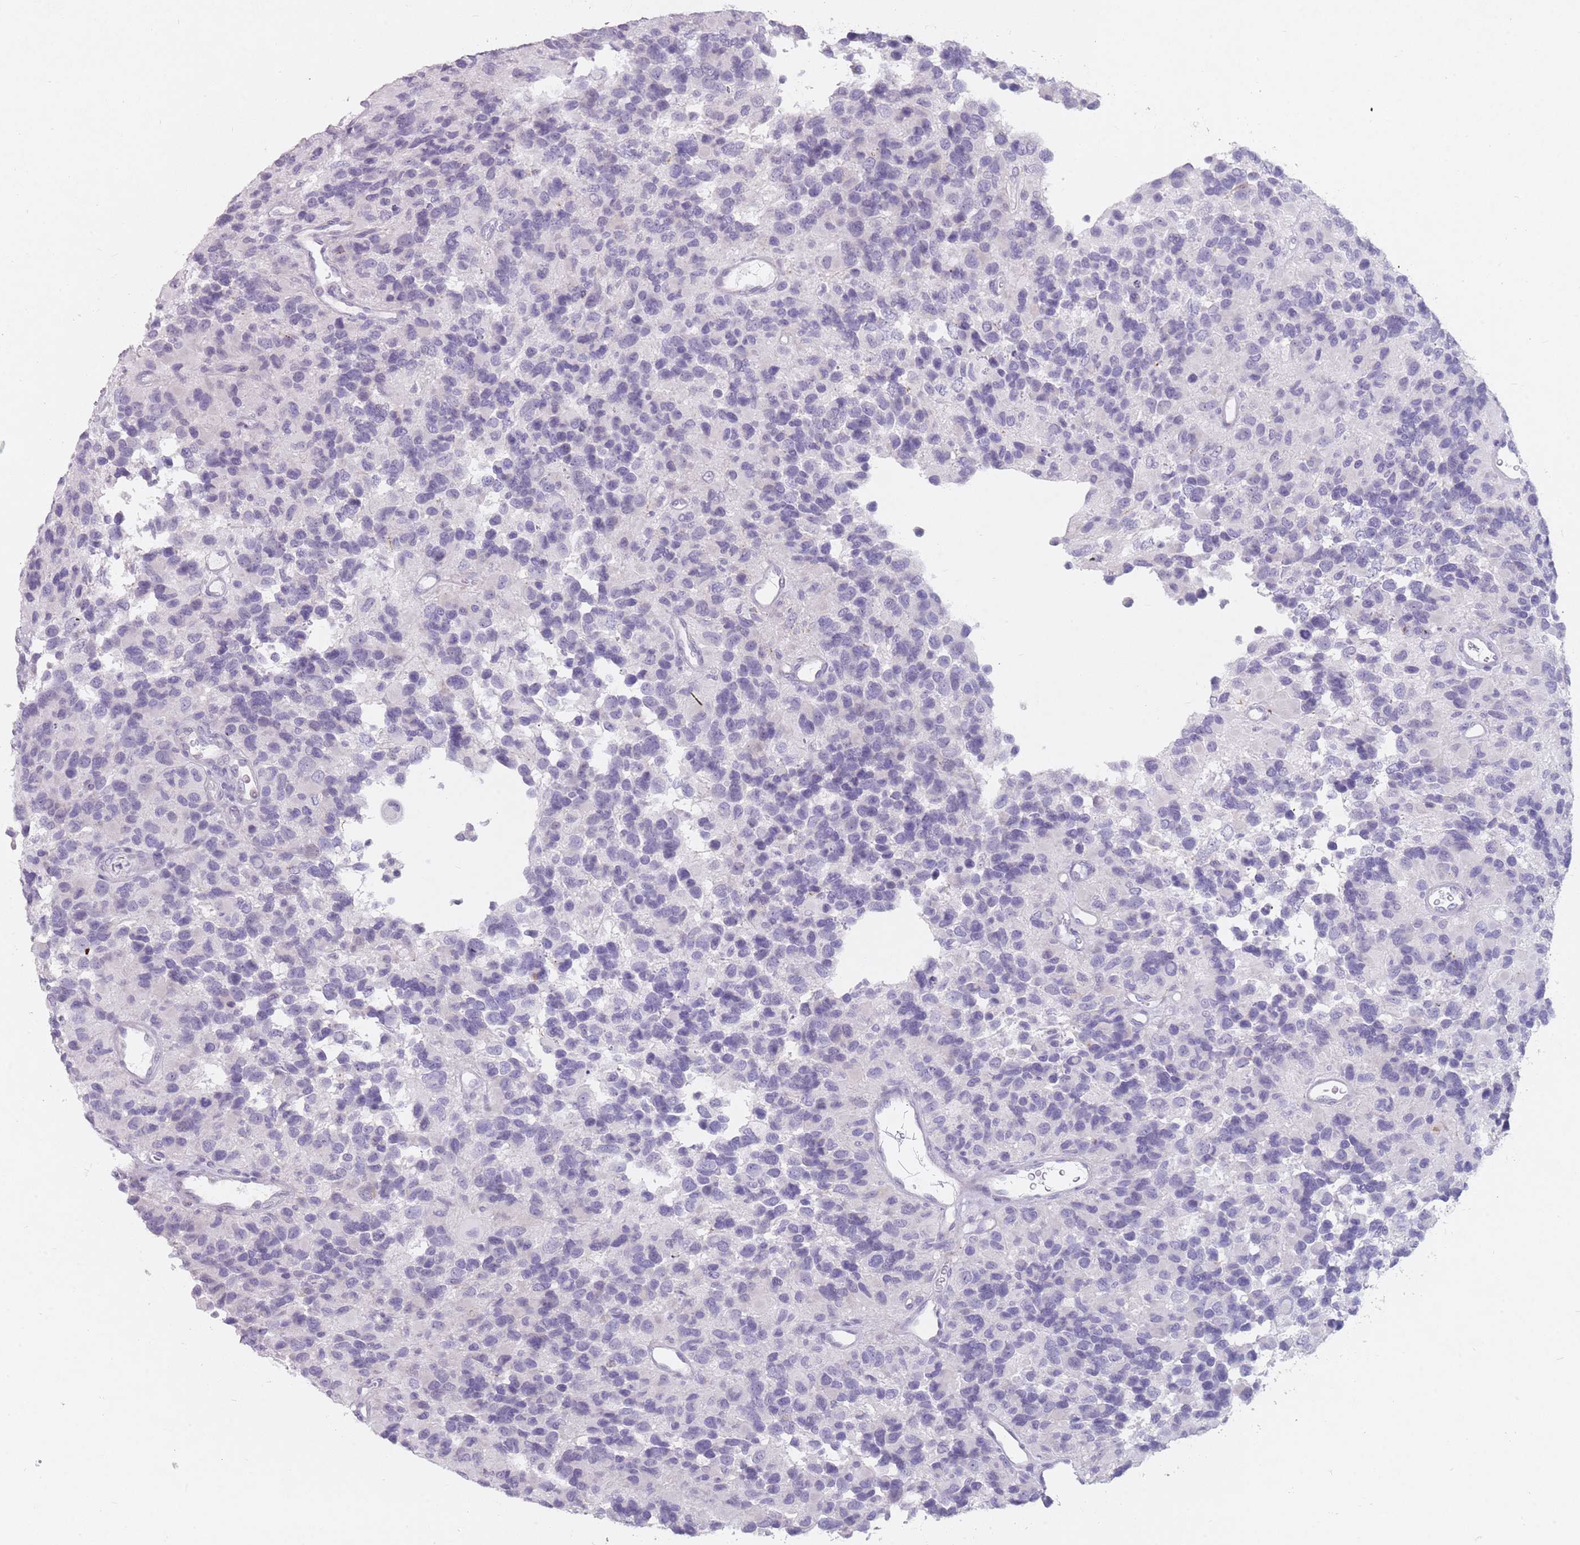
{"staining": {"intensity": "negative", "quantity": "none", "location": "none"}, "tissue": "glioma", "cell_type": "Tumor cells", "image_type": "cancer", "snomed": [{"axis": "morphology", "description": "Glioma, malignant, High grade"}, {"axis": "topography", "description": "Brain"}], "caption": "Immunohistochemistry (IHC) histopathology image of malignant glioma (high-grade) stained for a protein (brown), which exhibits no positivity in tumor cells.", "gene": "DDX4", "patient": {"sex": "male", "age": 77}}